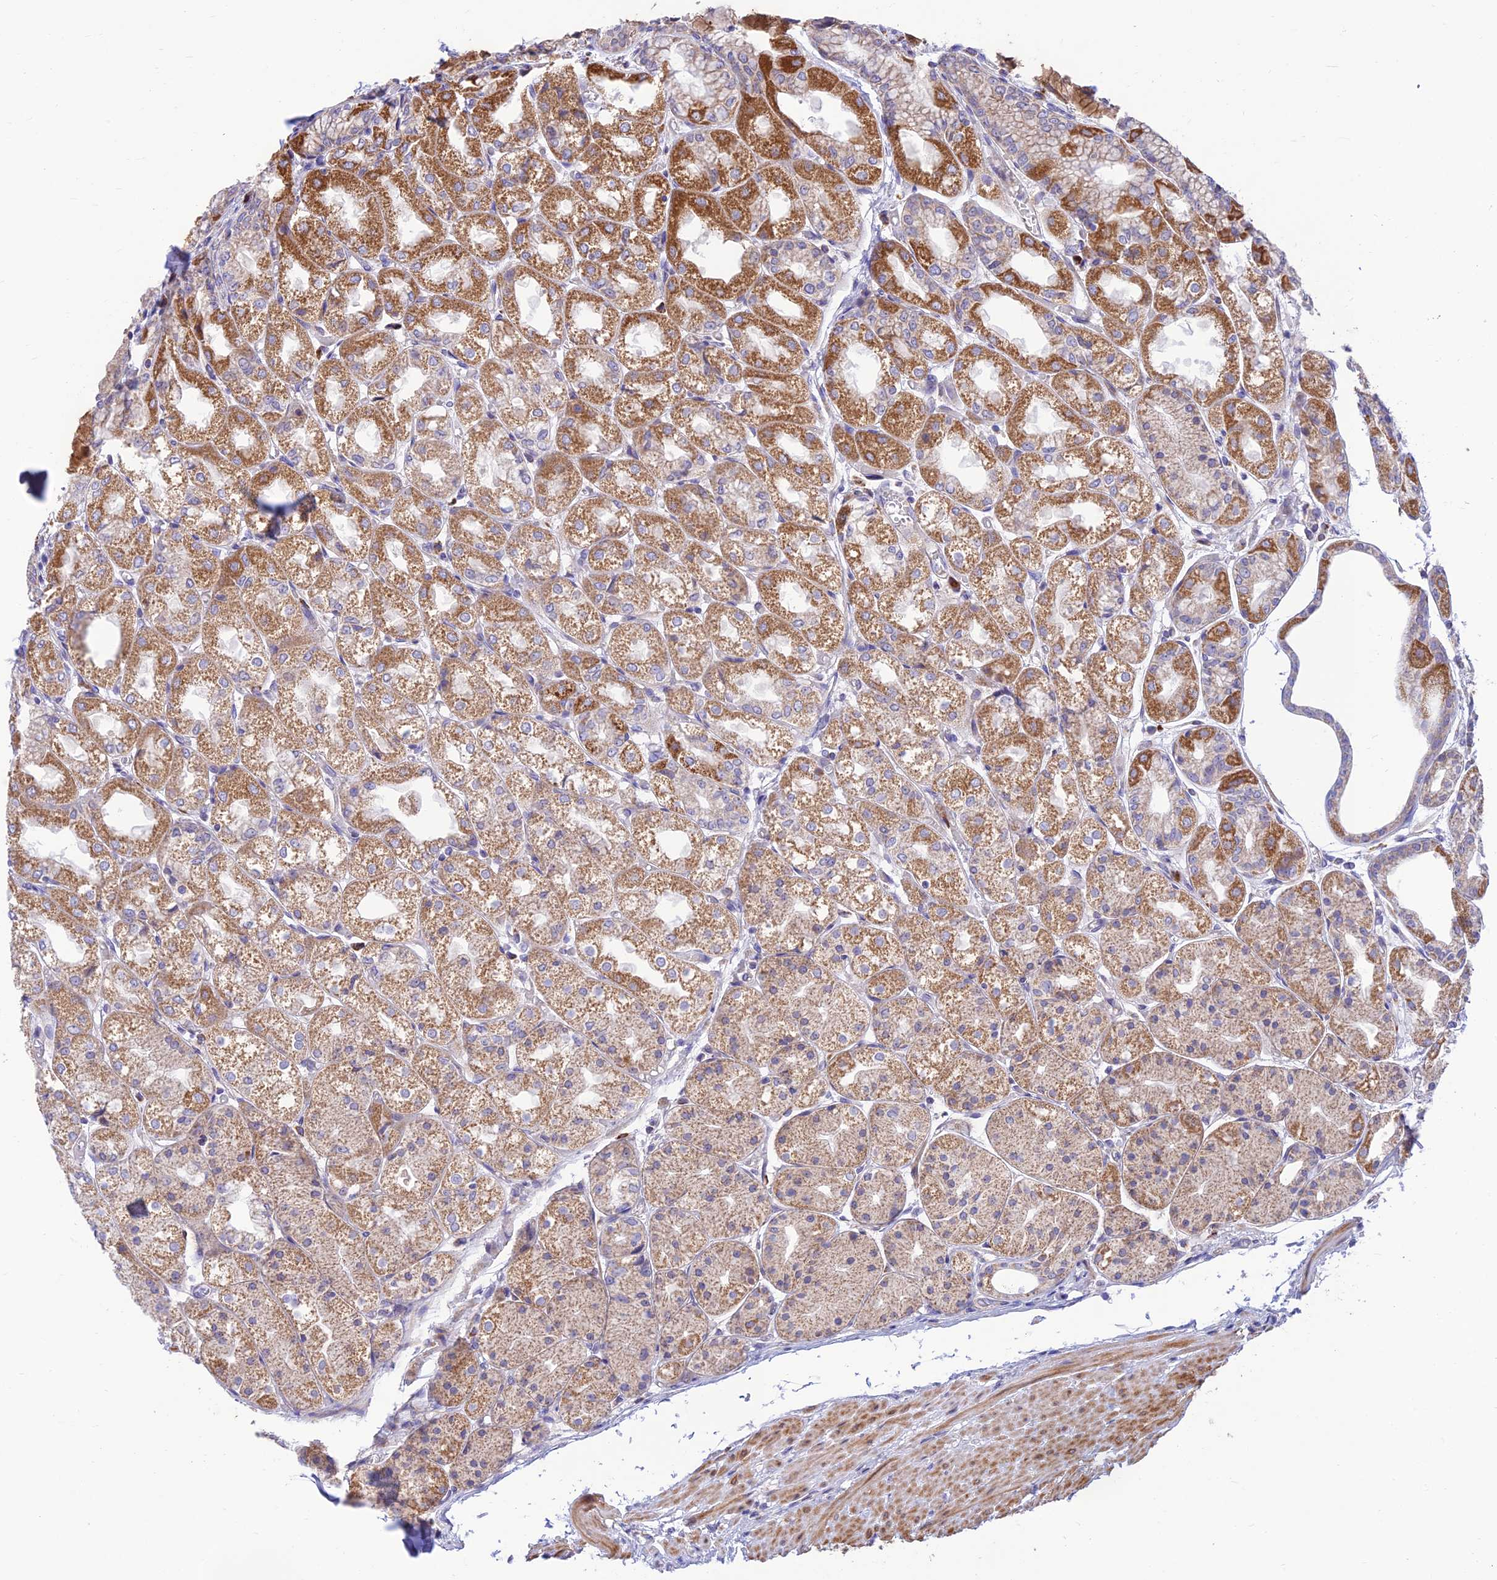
{"staining": {"intensity": "moderate", "quantity": ">75%", "location": "cytoplasmic/membranous"}, "tissue": "stomach", "cell_type": "Glandular cells", "image_type": "normal", "snomed": [{"axis": "morphology", "description": "Normal tissue, NOS"}, {"axis": "topography", "description": "Stomach, upper"}], "caption": "Human stomach stained for a protein (brown) exhibits moderate cytoplasmic/membranous positive expression in approximately >75% of glandular cells.", "gene": "FAM186B", "patient": {"sex": "male", "age": 72}}